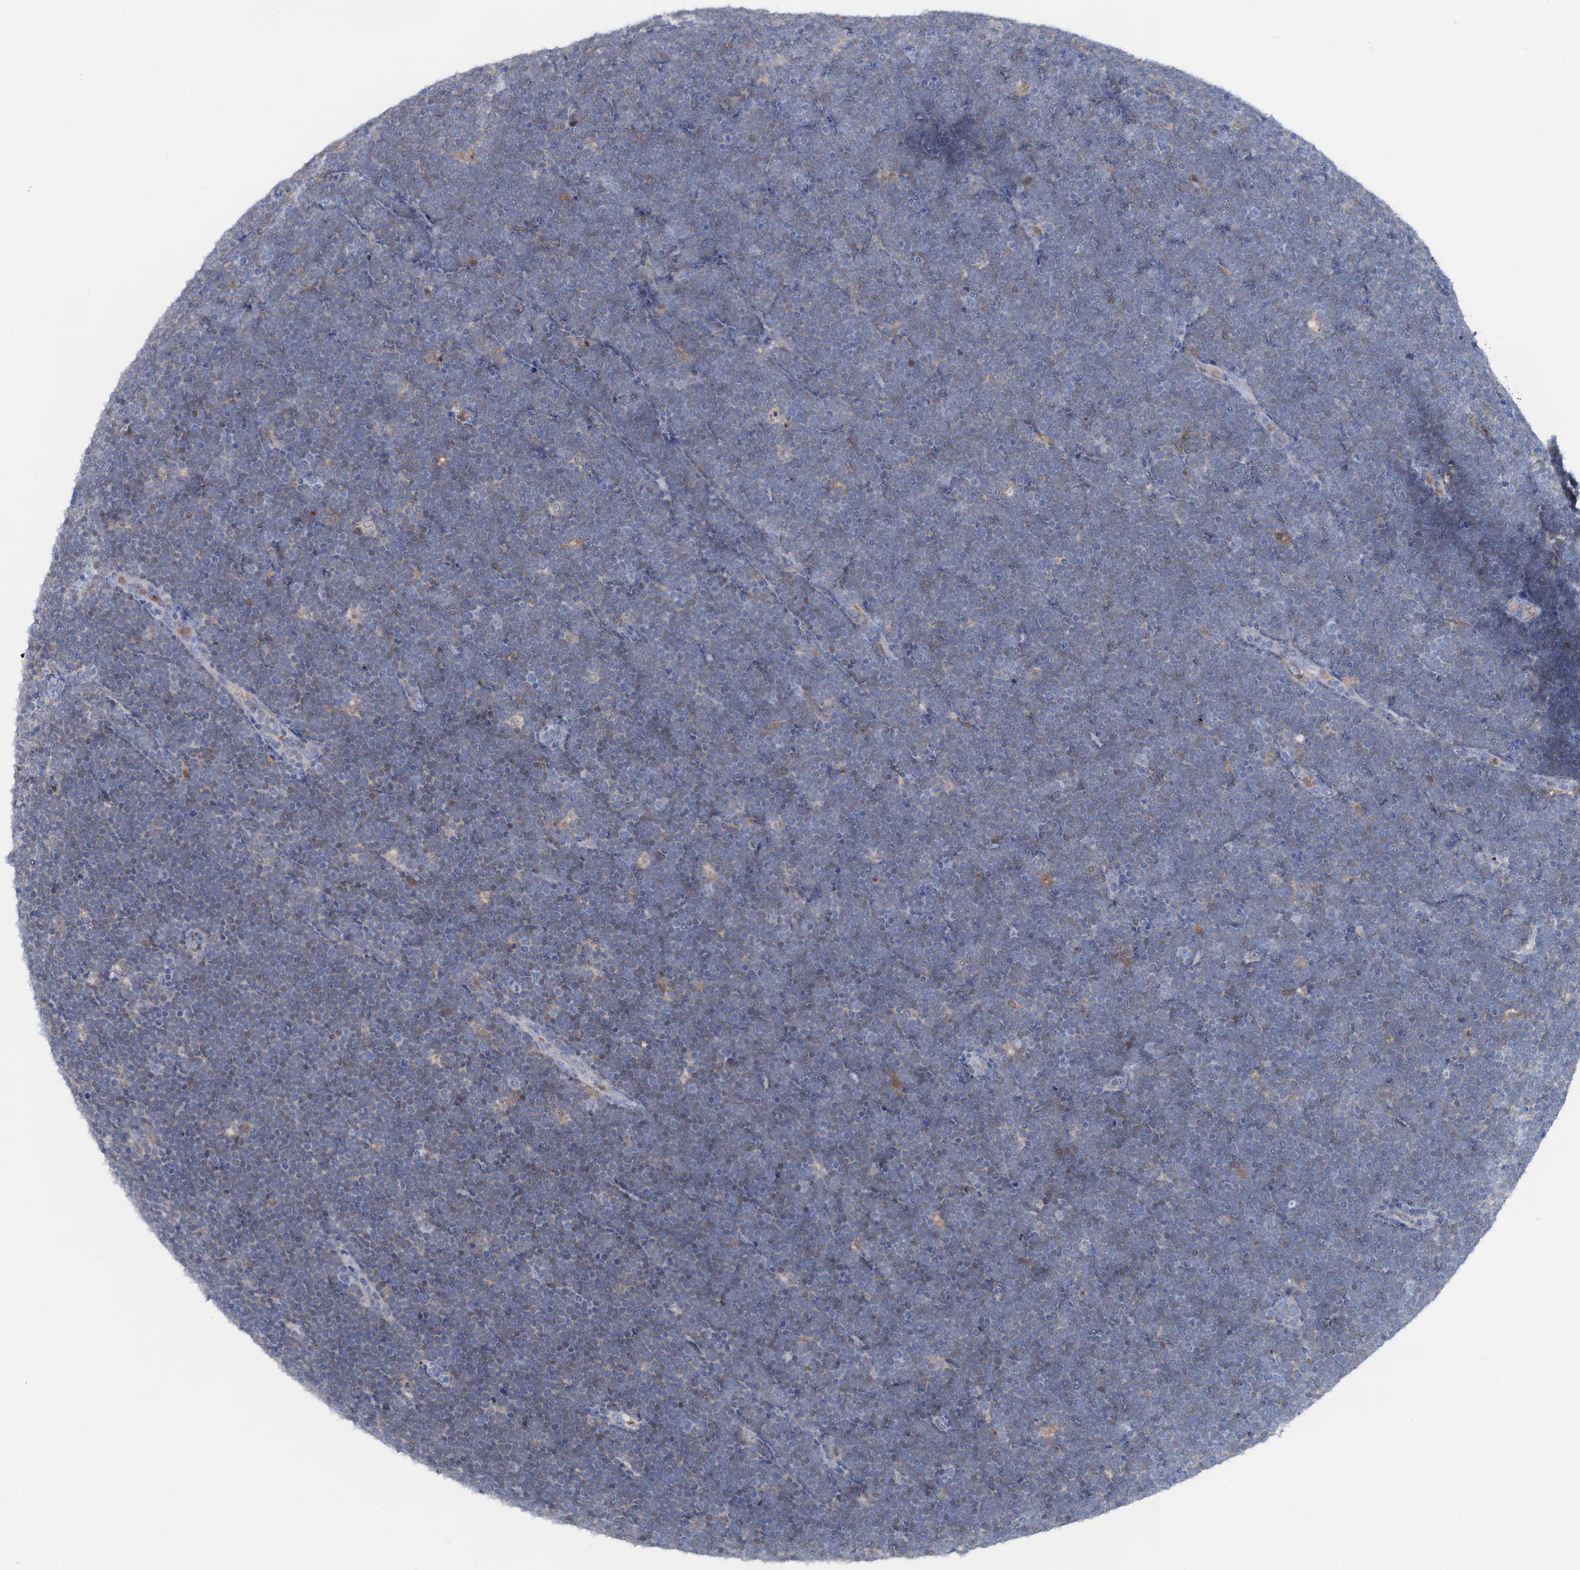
{"staining": {"intensity": "negative", "quantity": "none", "location": "none"}, "tissue": "lymphoma", "cell_type": "Tumor cells", "image_type": "cancer", "snomed": [{"axis": "morphology", "description": "Malignant lymphoma, non-Hodgkin's type, High grade"}, {"axis": "topography", "description": "Lymph node"}], "caption": "Human lymphoma stained for a protein using immunohistochemistry (IHC) displays no expression in tumor cells.", "gene": "FAH", "patient": {"sex": "male", "age": 13}}